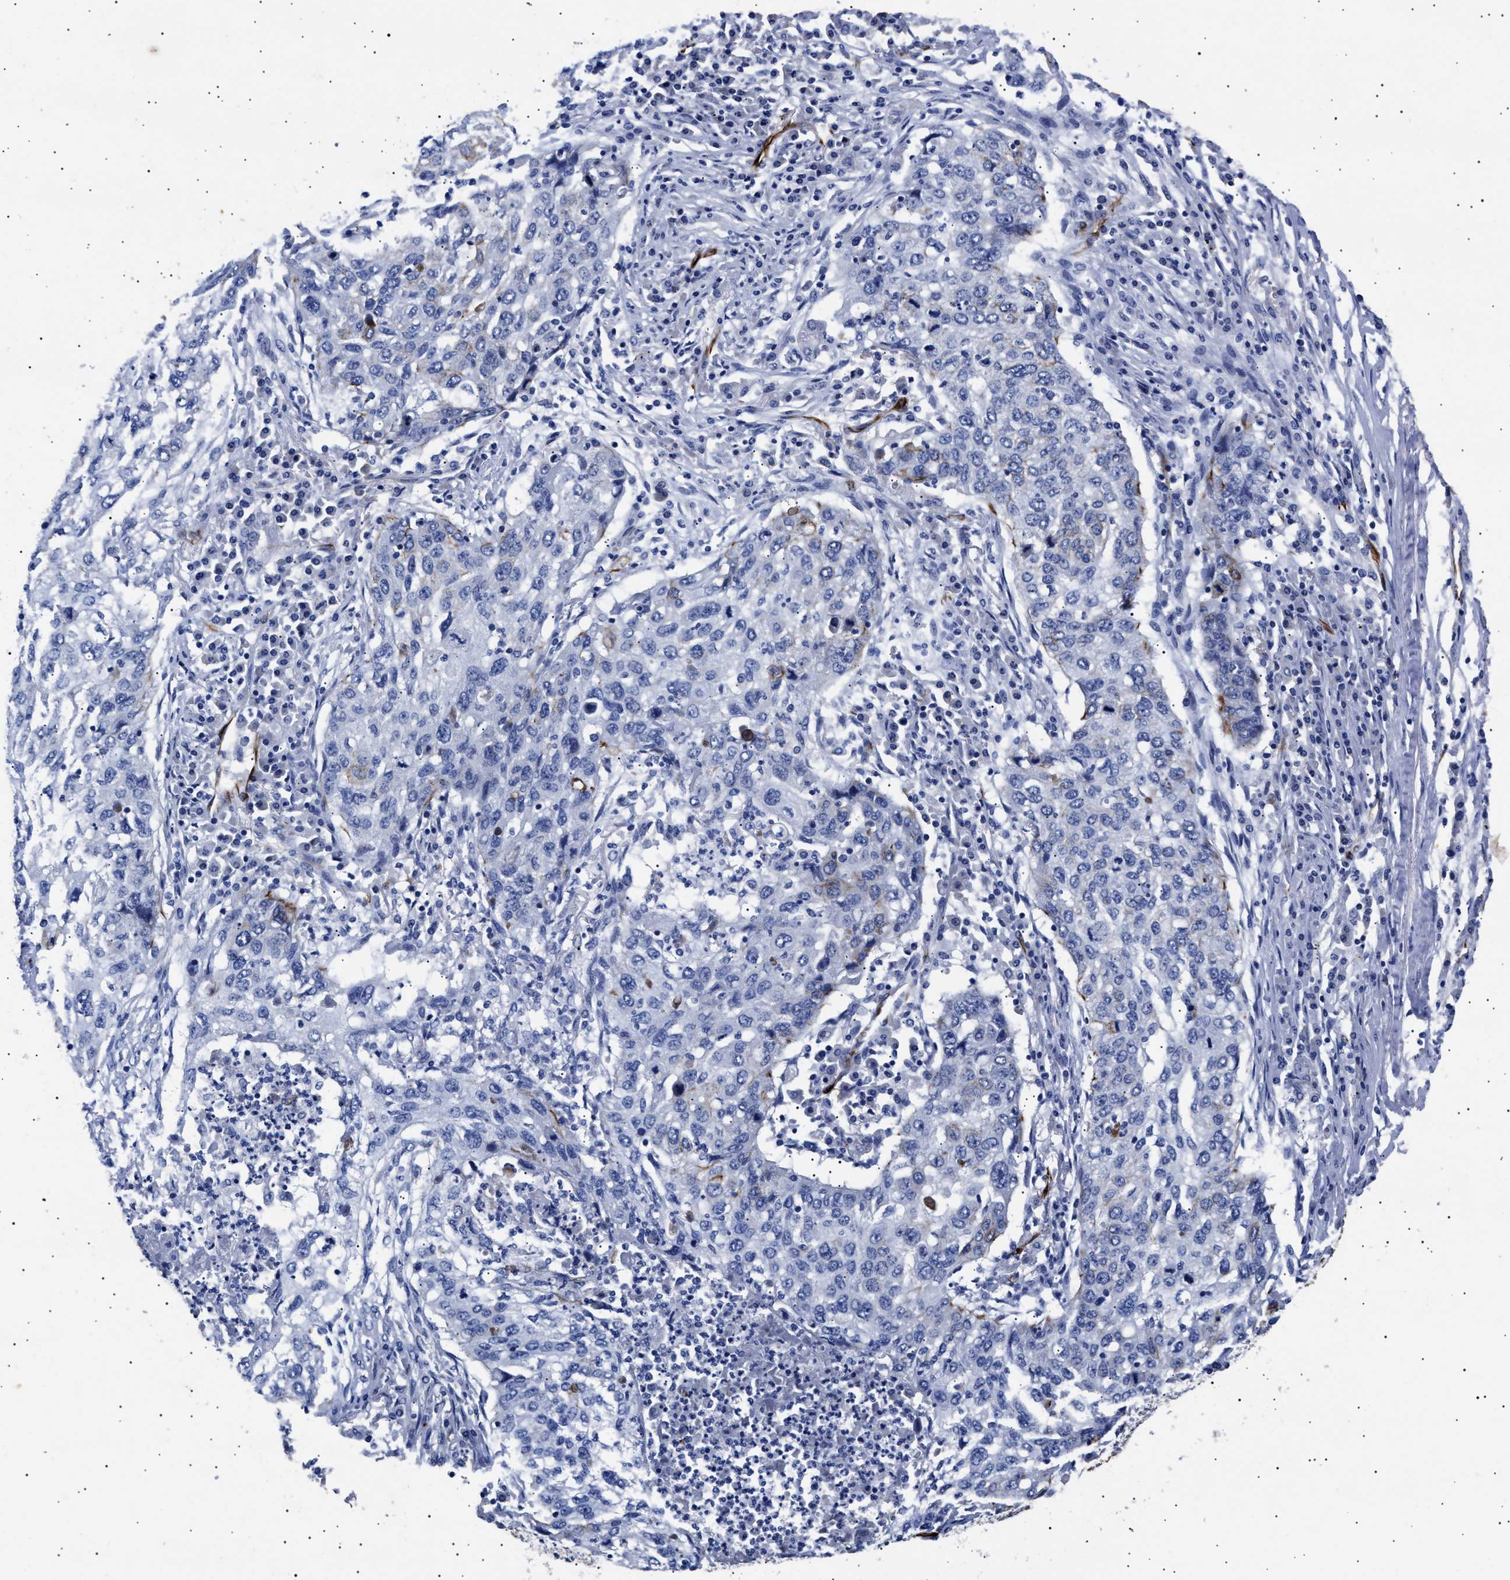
{"staining": {"intensity": "negative", "quantity": "none", "location": "none"}, "tissue": "lung cancer", "cell_type": "Tumor cells", "image_type": "cancer", "snomed": [{"axis": "morphology", "description": "Squamous cell carcinoma, NOS"}, {"axis": "topography", "description": "Lung"}], "caption": "Lung cancer stained for a protein using immunohistochemistry reveals no positivity tumor cells.", "gene": "OLFML2A", "patient": {"sex": "female", "age": 63}}